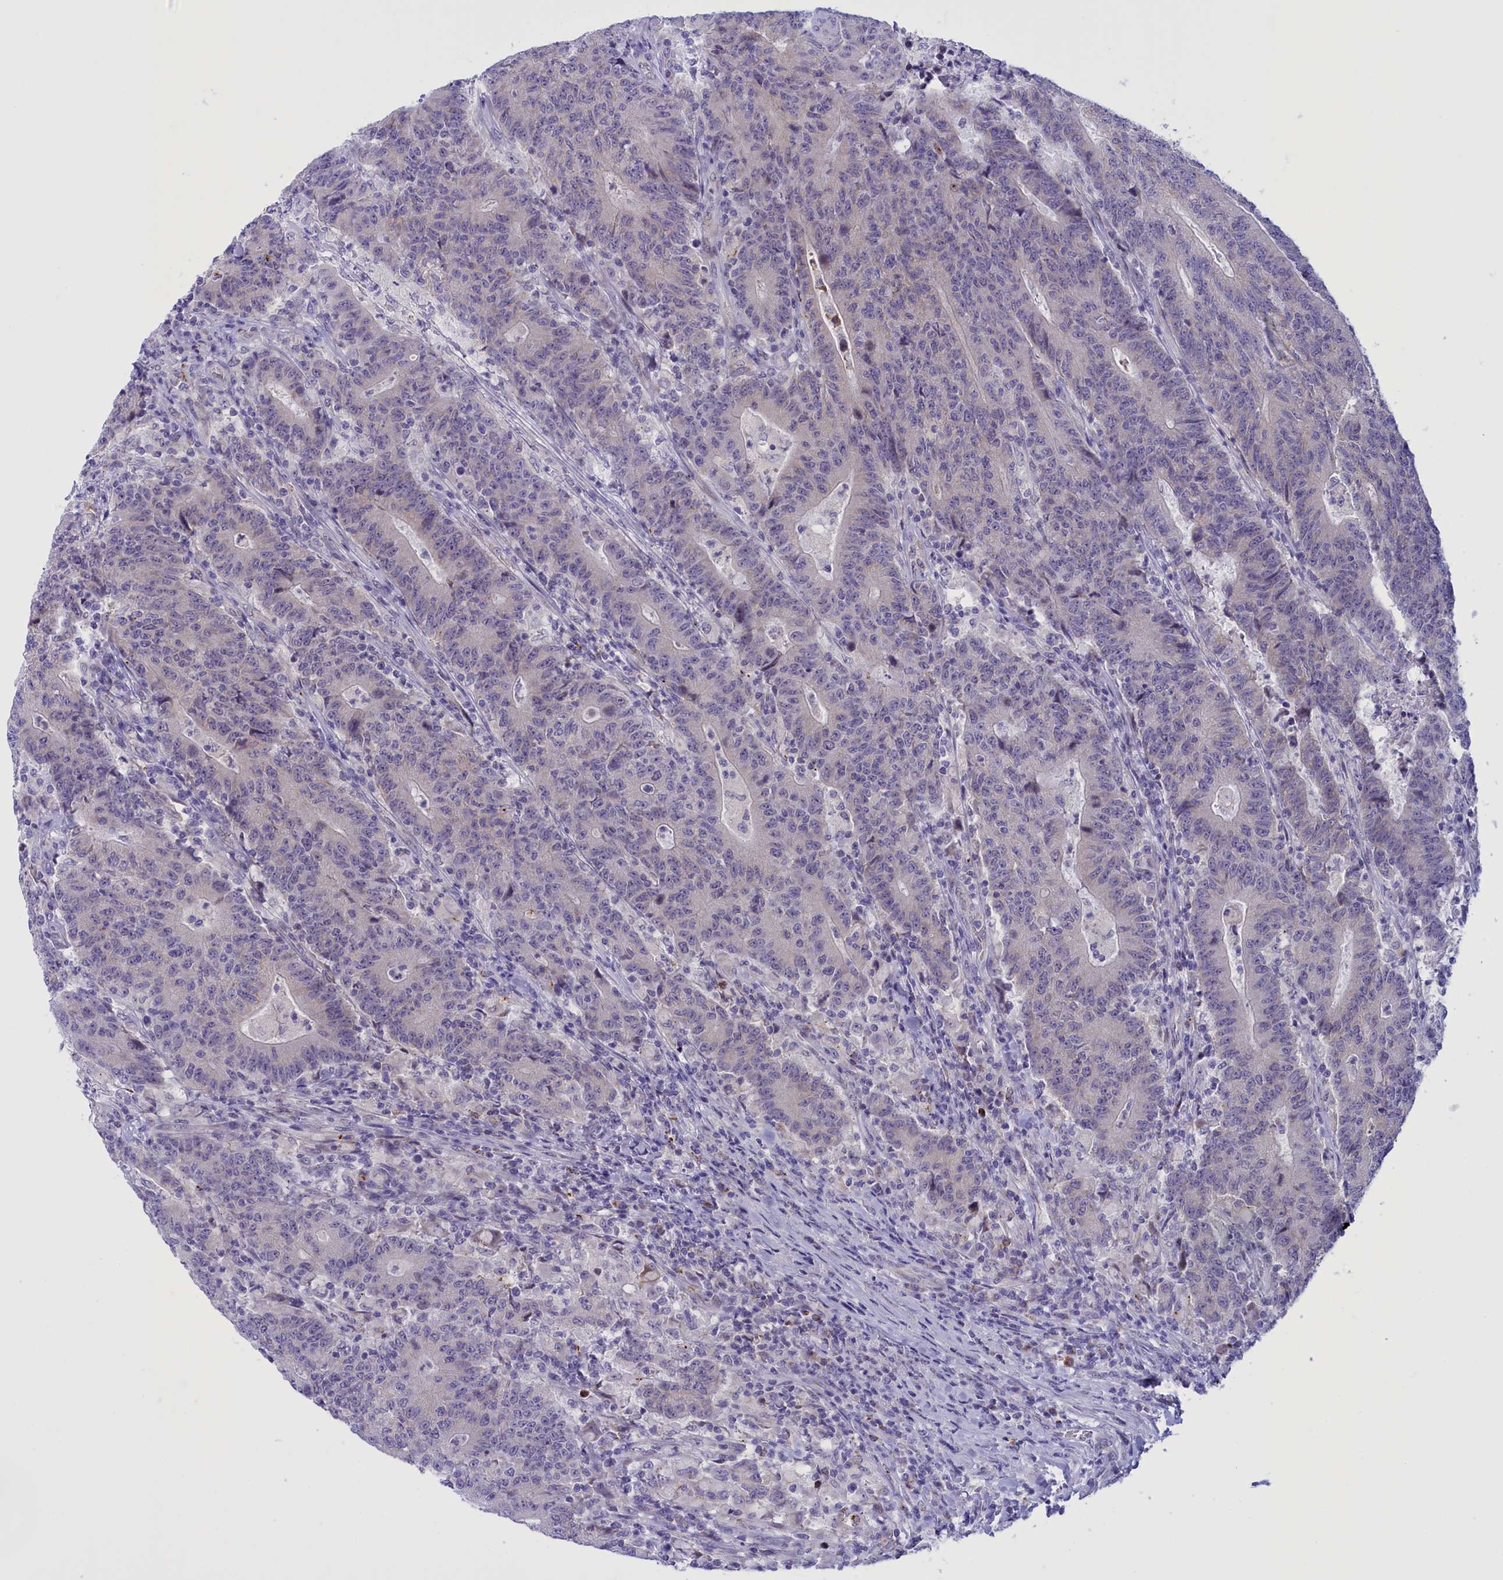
{"staining": {"intensity": "weak", "quantity": "<25%", "location": "cytoplasmic/membranous"}, "tissue": "colorectal cancer", "cell_type": "Tumor cells", "image_type": "cancer", "snomed": [{"axis": "morphology", "description": "Adenocarcinoma, NOS"}, {"axis": "topography", "description": "Colon"}], "caption": "Photomicrograph shows no significant protein expression in tumor cells of colorectal cancer (adenocarcinoma). (IHC, brightfield microscopy, high magnification).", "gene": "FAM149B1", "patient": {"sex": "female", "age": 75}}